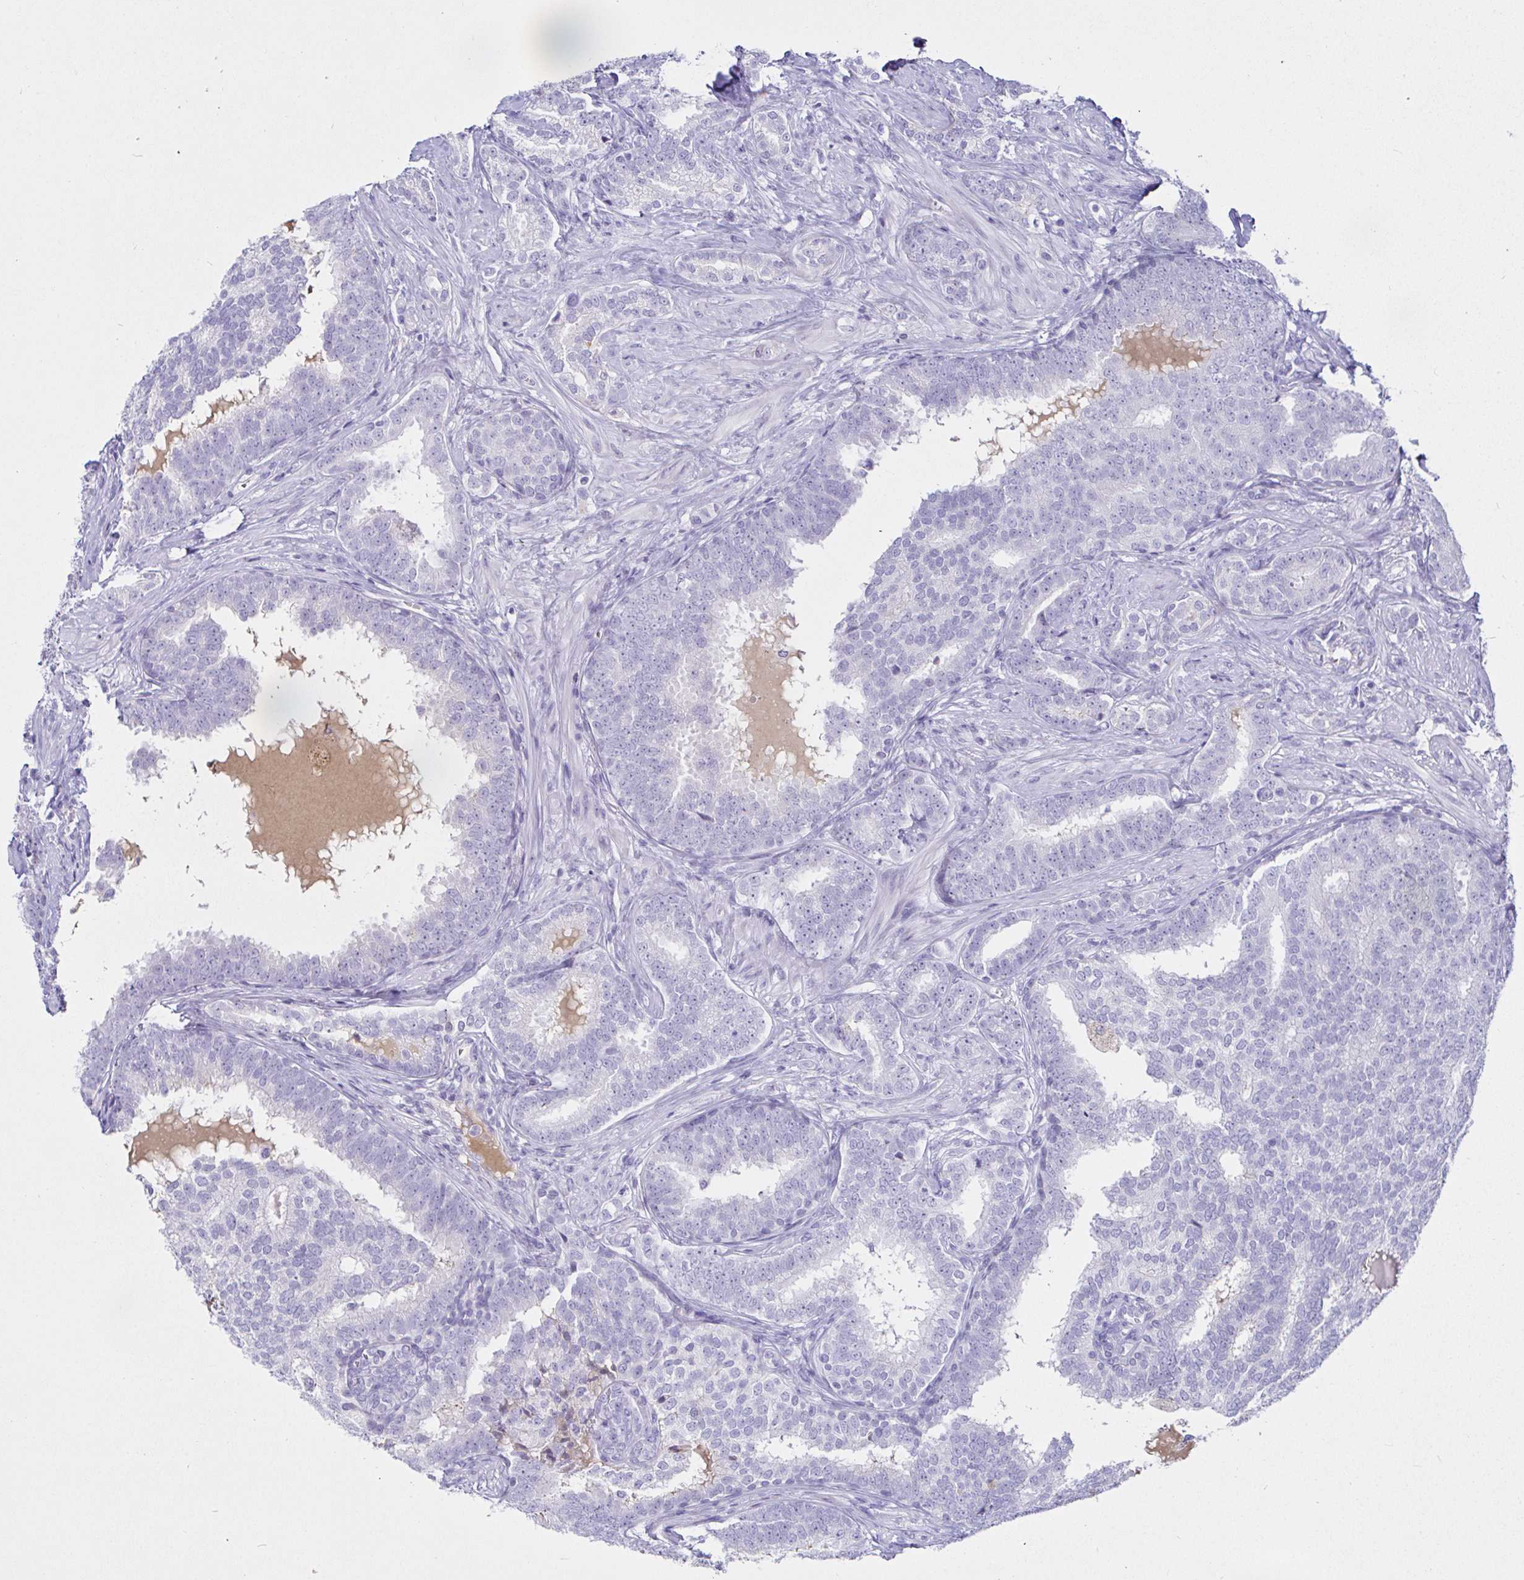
{"staining": {"intensity": "negative", "quantity": "none", "location": "none"}, "tissue": "prostate cancer", "cell_type": "Tumor cells", "image_type": "cancer", "snomed": [{"axis": "morphology", "description": "Adenocarcinoma, High grade"}, {"axis": "topography", "description": "Prostate"}], "caption": "Tumor cells show no significant protein staining in prostate cancer.", "gene": "SAA4", "patient": {"sex": "male", "age": 72}}